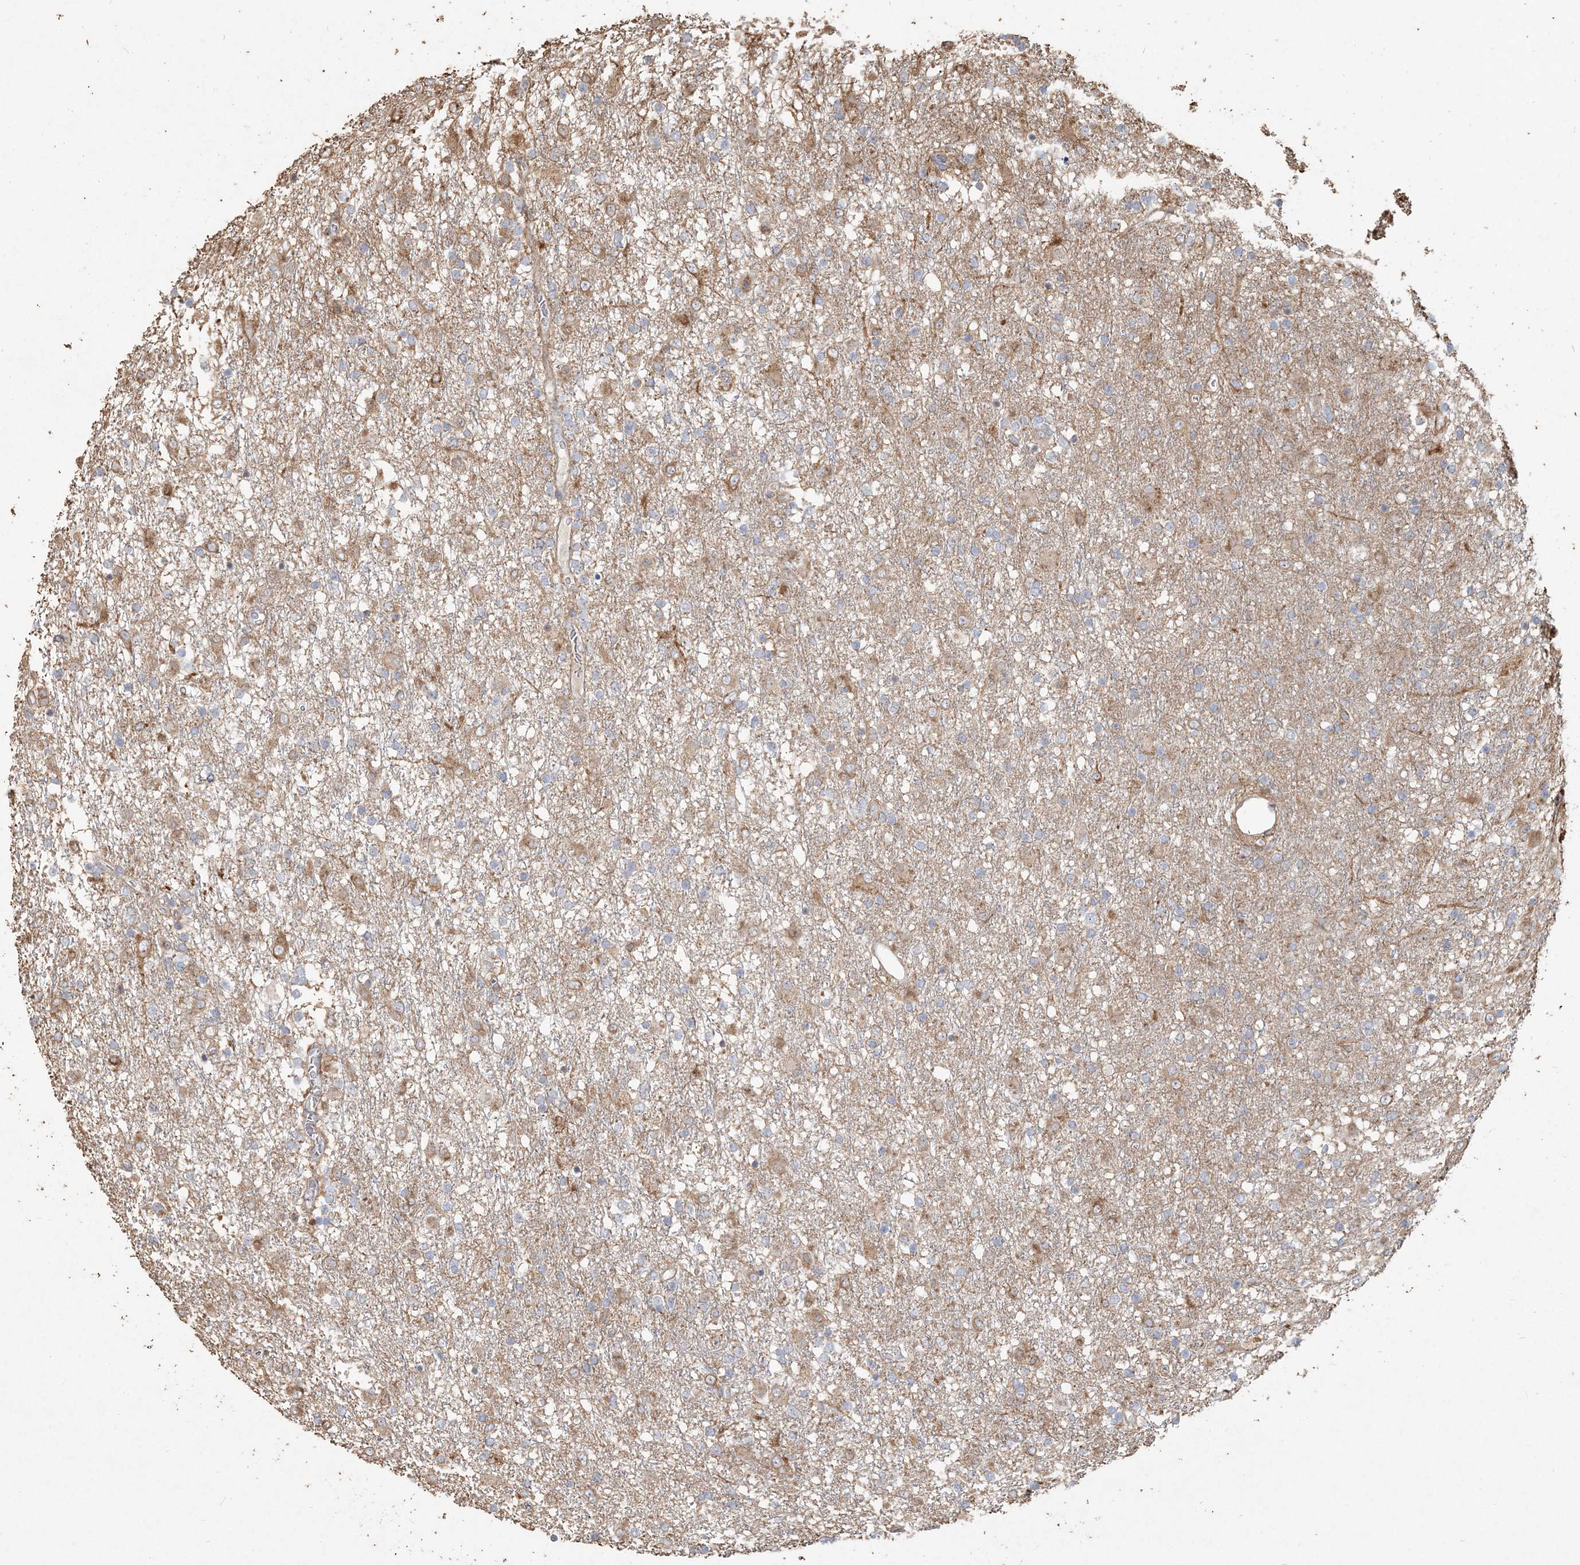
{"staining": {"intensity": "negative", "quantity": "none", "location": "none"}, "tissue": "glioma", "cell_type": "Tumor cells", "image_type": "cancer", "snomed": [{"axis": "morphology", "description": "Glioma, malignant, Low grade"}, {"axis": "topography", "description": "Brain"}], "caption": "Immunohistochemistry (IHC) of malignant glioma (low-grade) shows no staining in tumor cells. (Stains: DAB (3,3'-diaminobenzidine) IHC with hematoxylin counter stain, Microscopy: brightfield microscopy at high magnification).", "gene": "RNF145", "patient": {"sex": "male", "age": 65}}